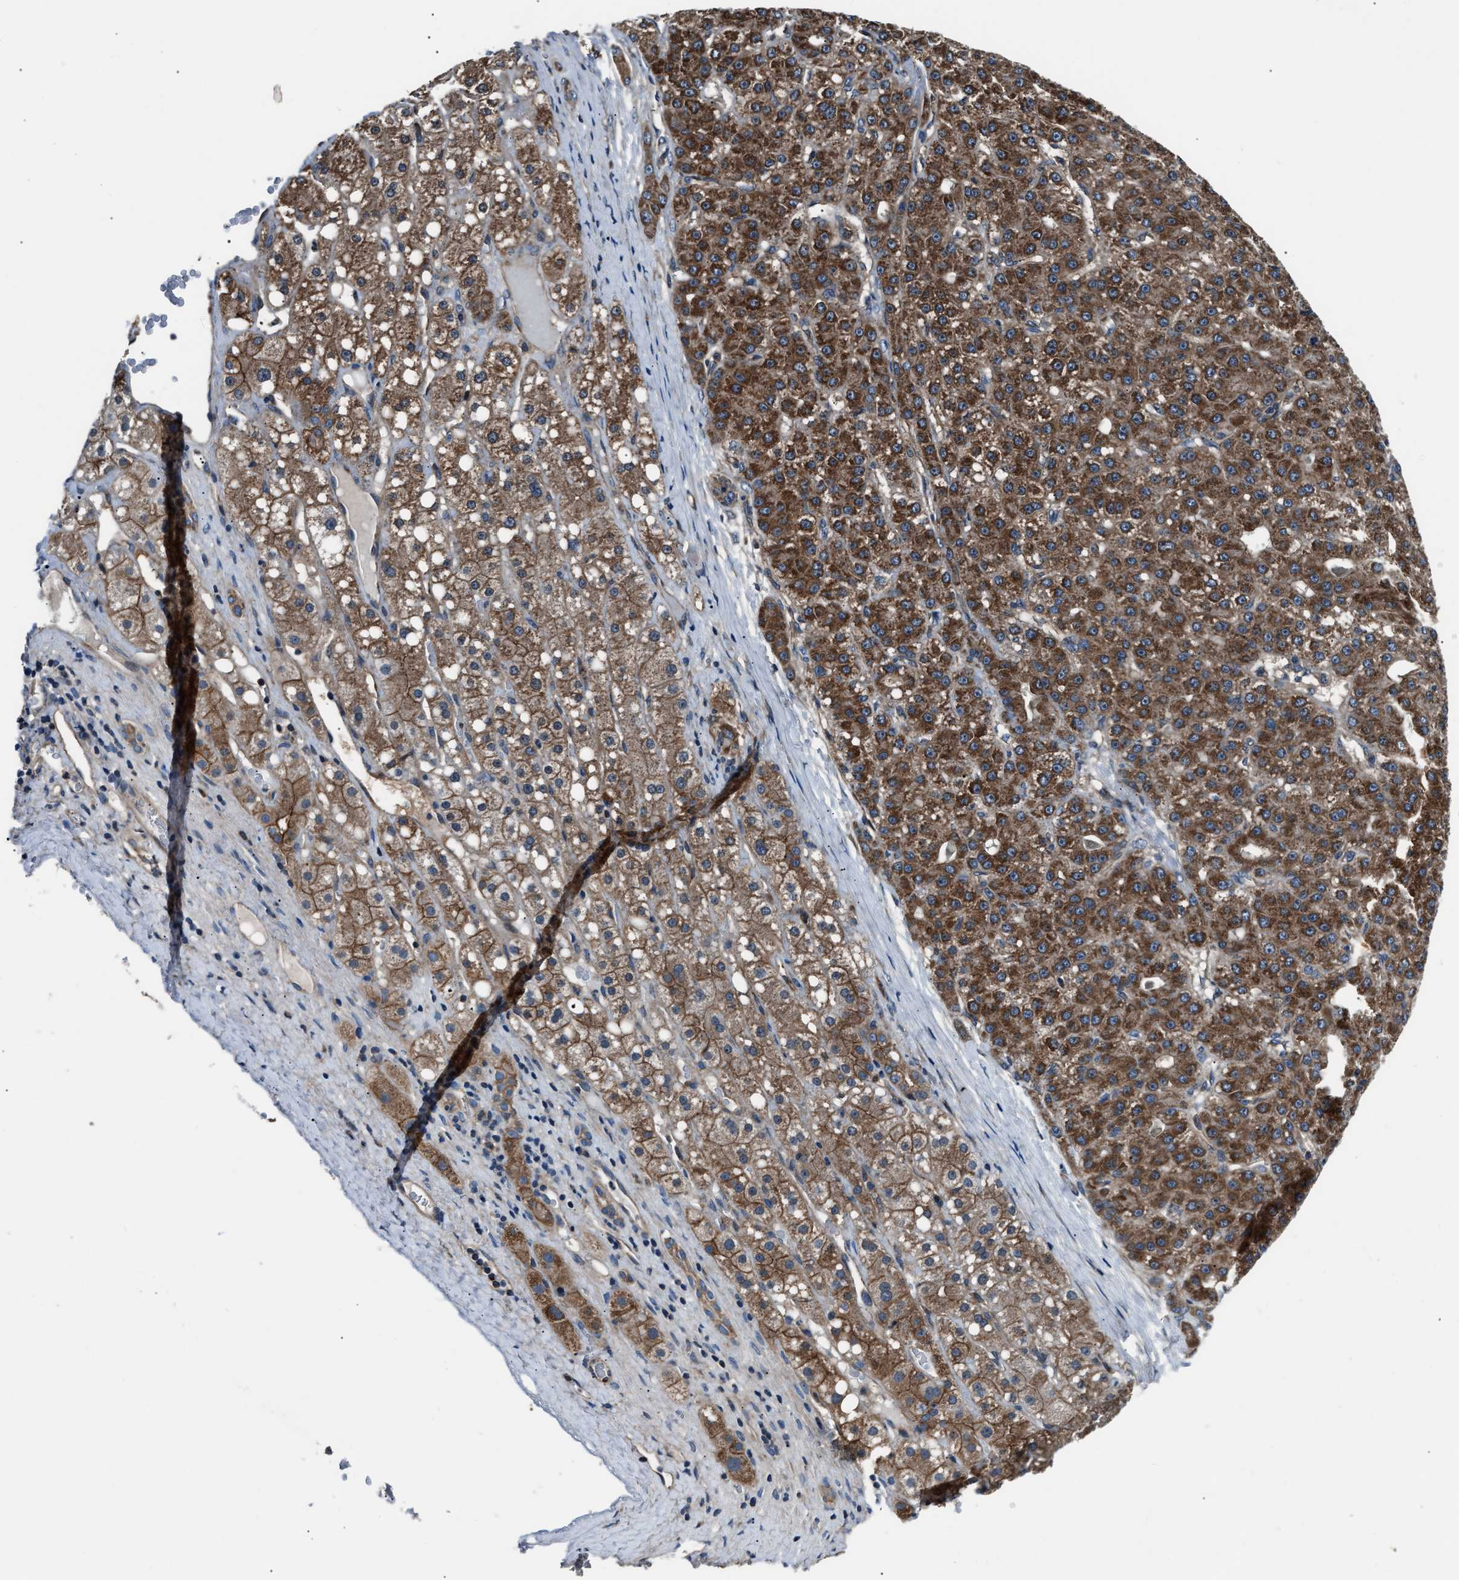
{"staining": {"intensity": "strong", "quantity": ">75%", "location": "cytoplasmic/membranous"}, "tissue": "liver cancer", "cell_type": "Tumor cells", "image_type": "cancer", "snomed": [{"axis": "morphology", "description": "Carcinoma, Hepatocellular, NOS"}, {"axis": "topography", "description": "Liver"}], "caption": "A brown stain labels strong cytoplasmic/membranous positivity of a protein in liver hepatocellular carcinoma tumor cells.", "gene": "GGCT", "patient": {"sex": "male", "age": 67}}